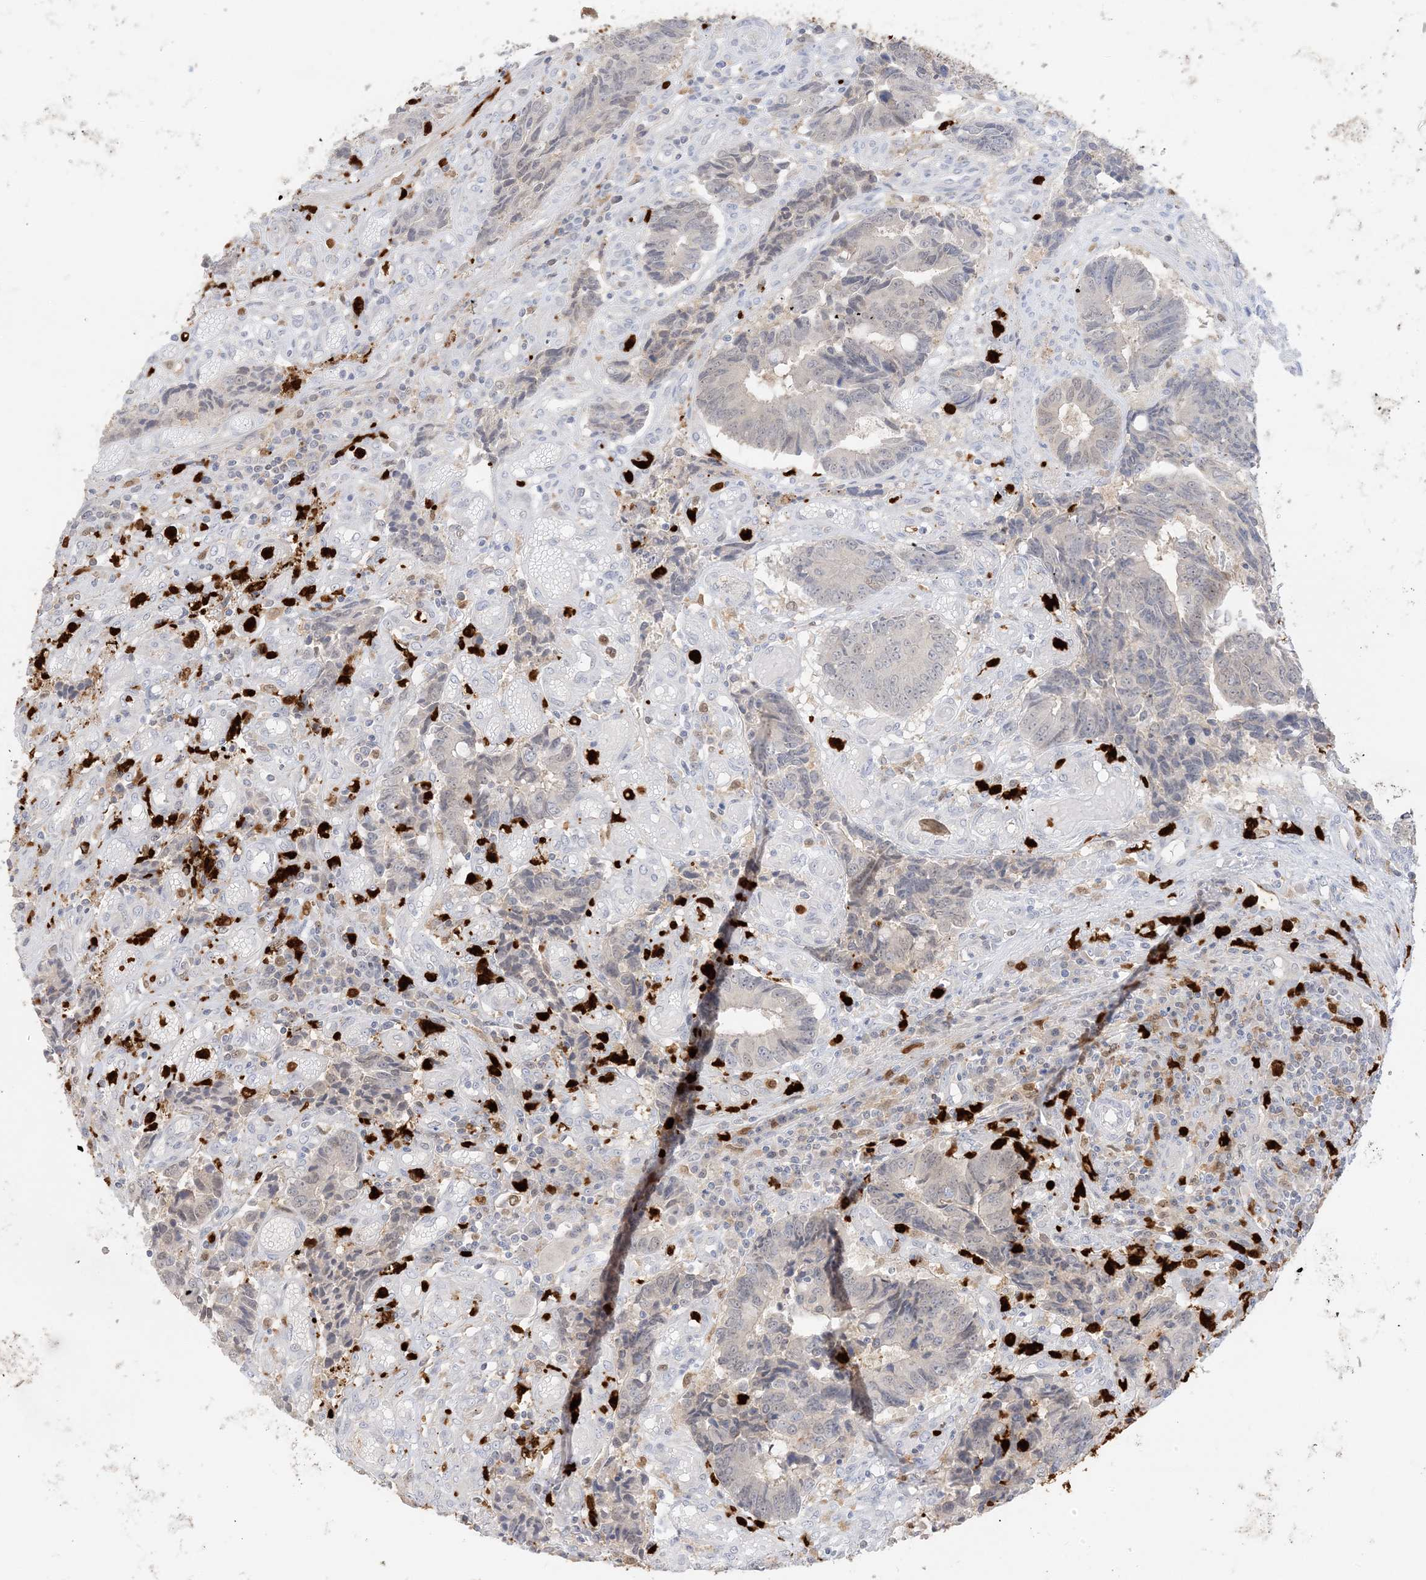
{"staining": {"intensity": "weak", "quantity": "<25%", "location": "nuclear"}, "tissue": "colorectal cancer", "cell_type": "Tumor cells", "image_type": "cancer", "snomed": [{"axis": "morphology", "description": "Adenocarcinoma, NOS"}, {"axis": "topography", "description": "Rectum"}], "caption": "High magnification brightfield microscopy of colorectal cancer stained with DAB (brown) and counterstained with hematoxylin (blue): tumor cells show no significant expression.", "gene": "GCA", "patient": {"sex": "male", "age": 84}}